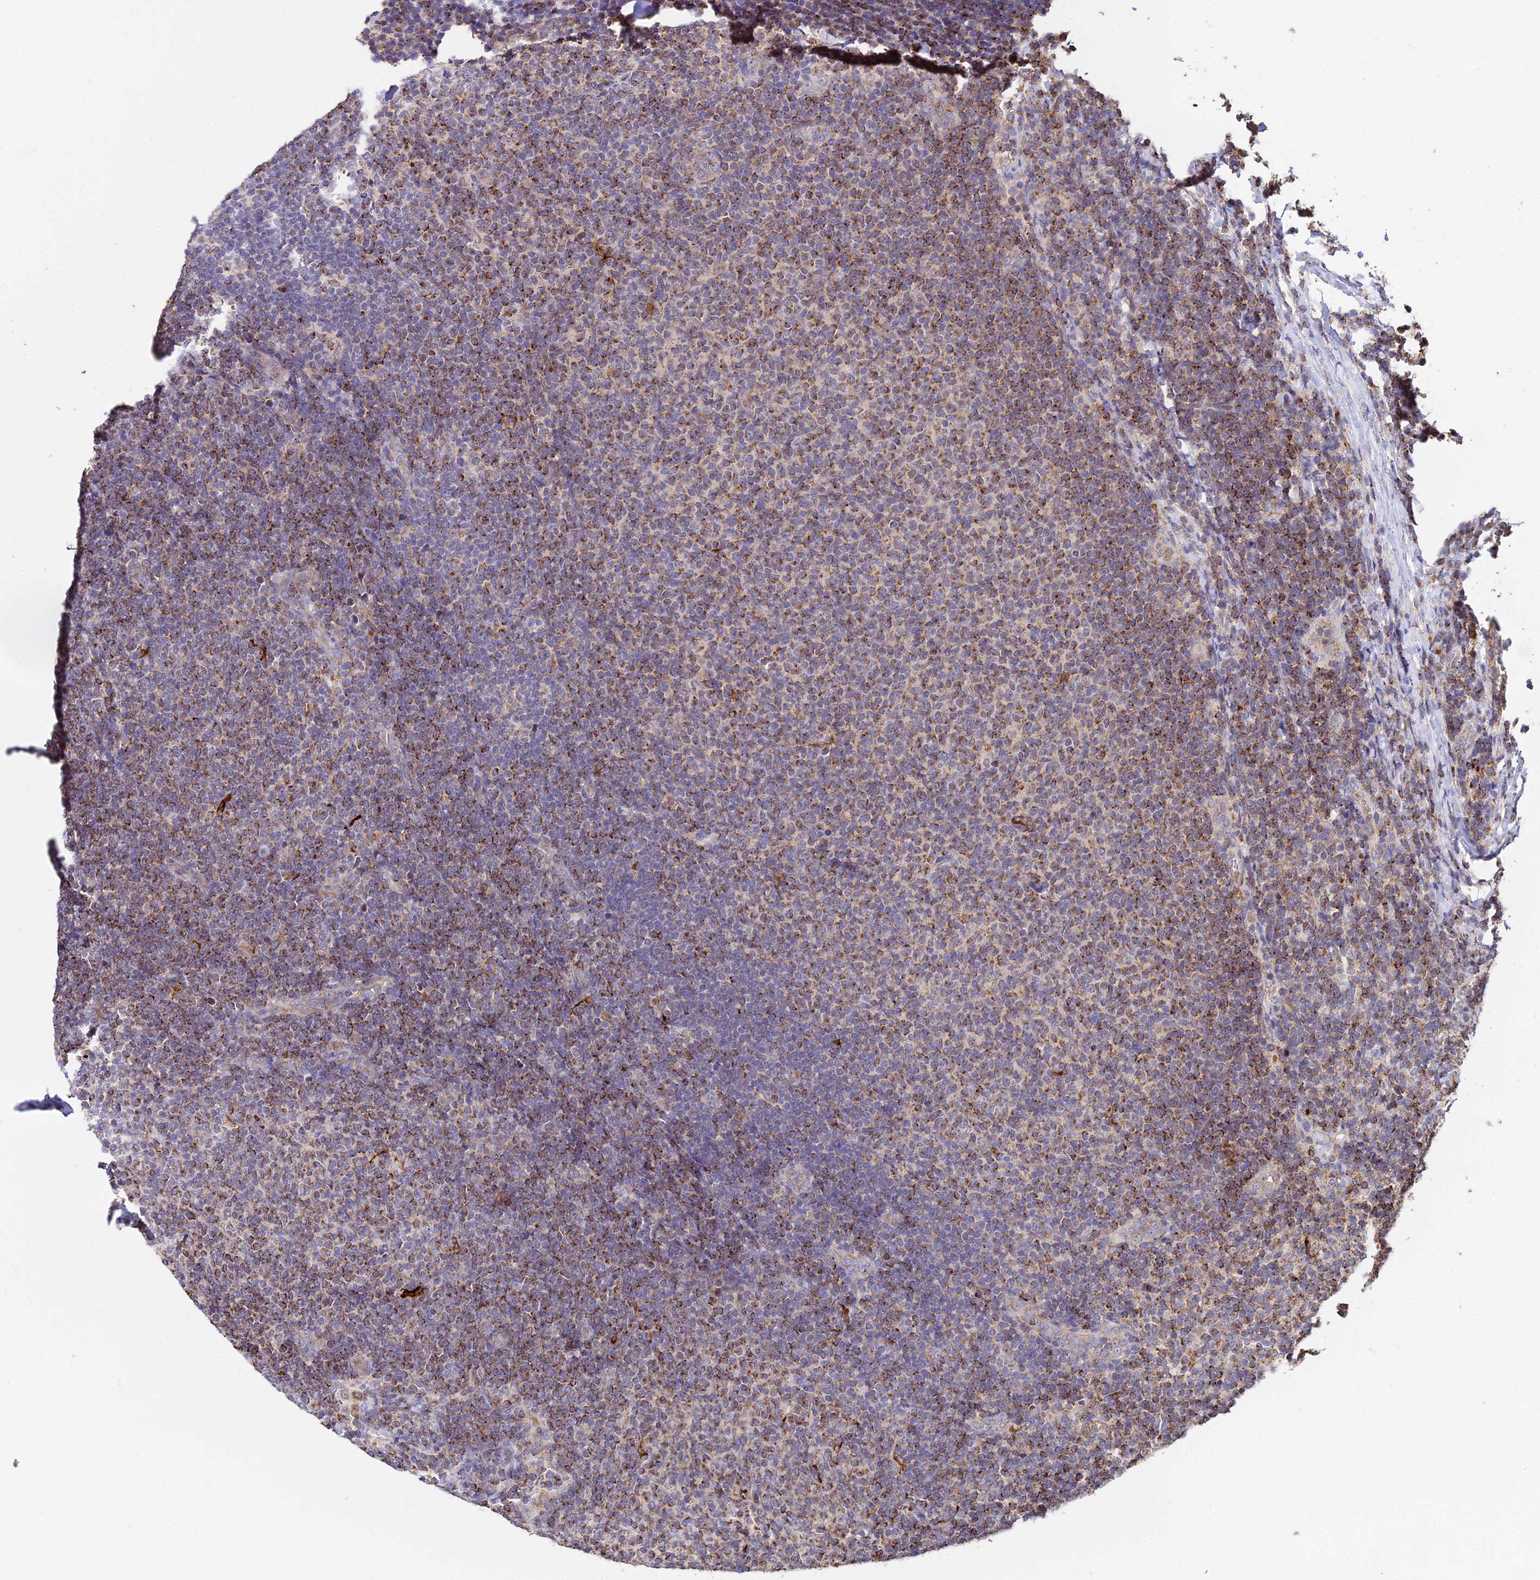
{"staining": {"intensity": "moderate", "quantity": ">75%", "location": "cytoplasmic/membranous"}, "tissue": "lymphoma", "cell_type": "Tumor cells", "image_type": "cancer", "snomed": [{"axis": "morphology", "description": "Malignant lymphoma, non-Hodgkin's type, Low grade"}, {"axis": "topography", "description": "Lymph node"}], "caption": "High-magnification brightfield microscopy of lymphoma stained with DAB (brown) and counterstained with hematoxylin (blue). tumor cells exhibit moderate cytoplasmic/membranous positivity is identified in approximately>75% of cells.", "gene": "PEX19", "patient": {"sex": "male", "age": 66}}